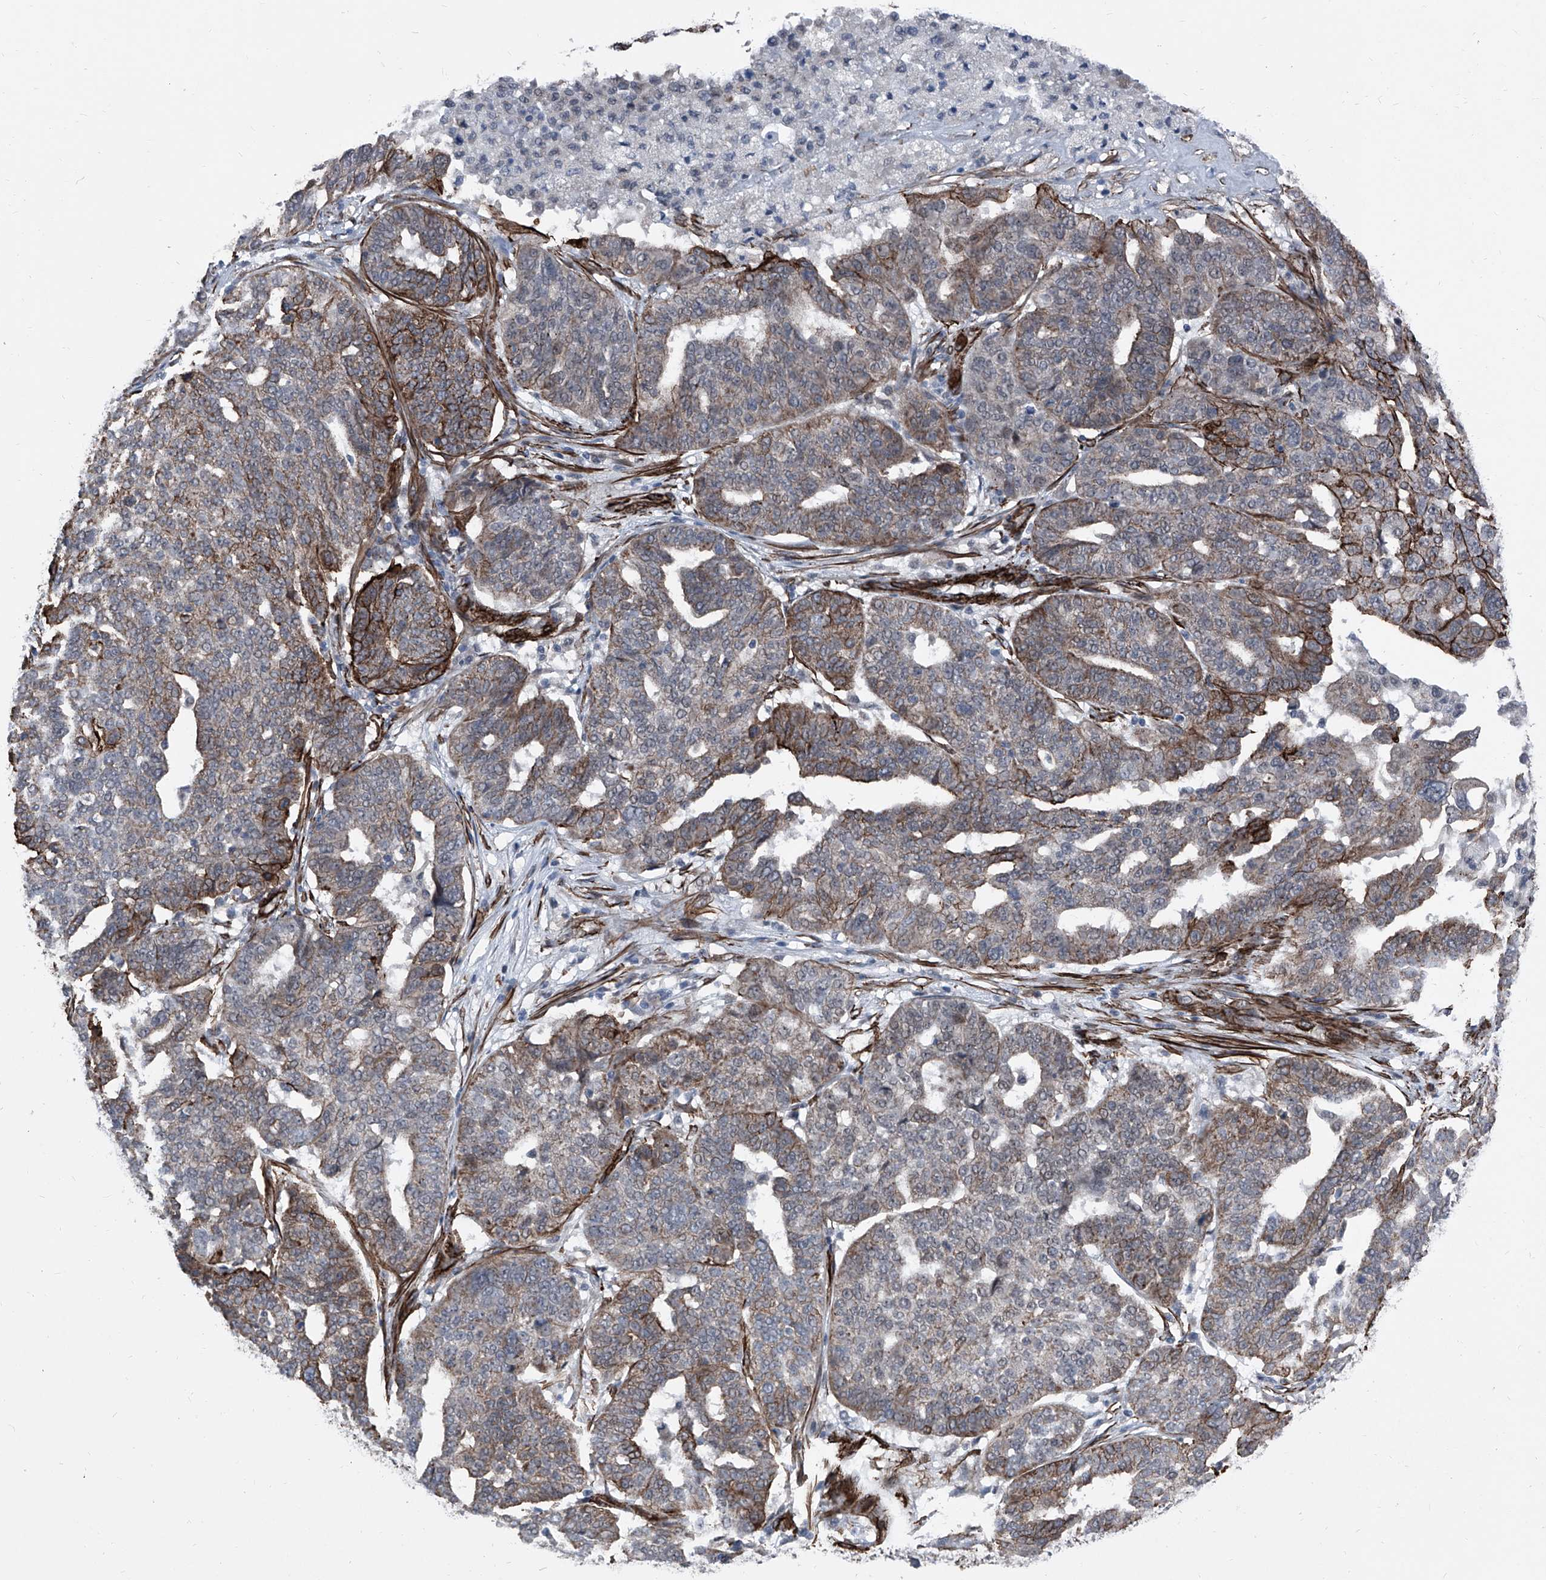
{"staining": {"intensity": "moderate", "quantity": "<25%", "location": "cytoplasmic/membranous"}, "tissue": "ovarian cancer", "cell_type": "Tumor cells", "image_type": "cancer", "snomed": [{"axis": "morphology", "description": "Cystadenocarcinoma, serous, NOS"}, {"axis": "topography", "description": "Ovary"}], "caption": "This micrograph shows immunohistochemistry (IHC) staining of ovarian cancer (serous cystadenocarcinoma), with low moderate cytoplasmic/membranous expression in about <25% of tumor cells.", "gene": "COA7", "patient": {"sex": "female", "age": 59}}